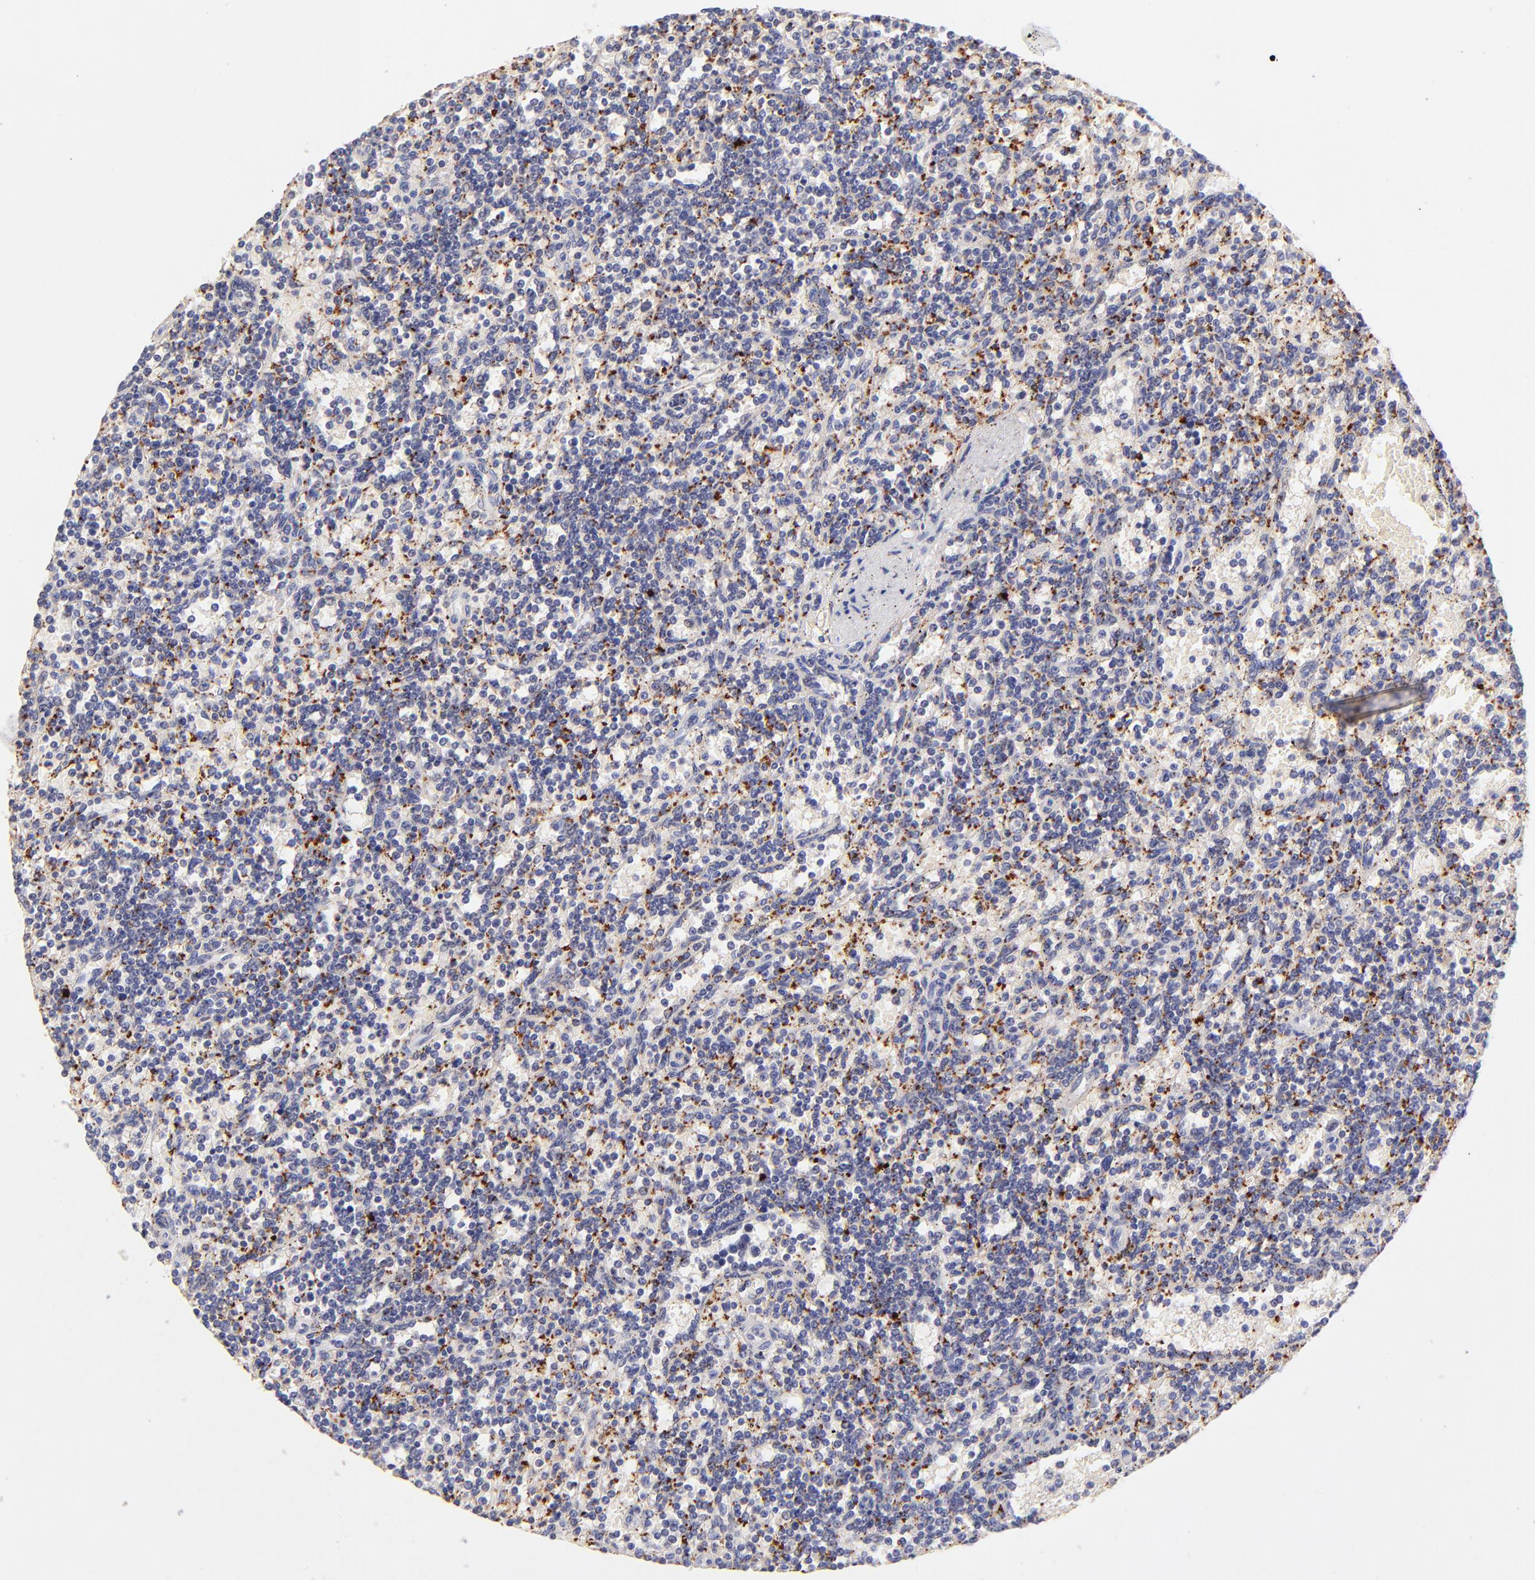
{"staining": {"intensity": "moderate", "quantity": "25%-75%", "location": "cytoplasmic/membranous"}, "tissue": "lymphoma", "cell_type": "Tumor cells", "image_type": "cancer", "snomed": [{"axis": "morphology", "description": "Malignant lymphoma, non-Hodgkin's type, Low grade"}, {"axis": "topography", "description": "Spleen"}], "caption": "This is an image of immunohistochemistry (IHC) staining of lymphoma, which shows moderate expression in the cytoplasmic/membranous of tumor cells.", "gene": "SPARC", "patient": {"sex": "male", "age": 73}}